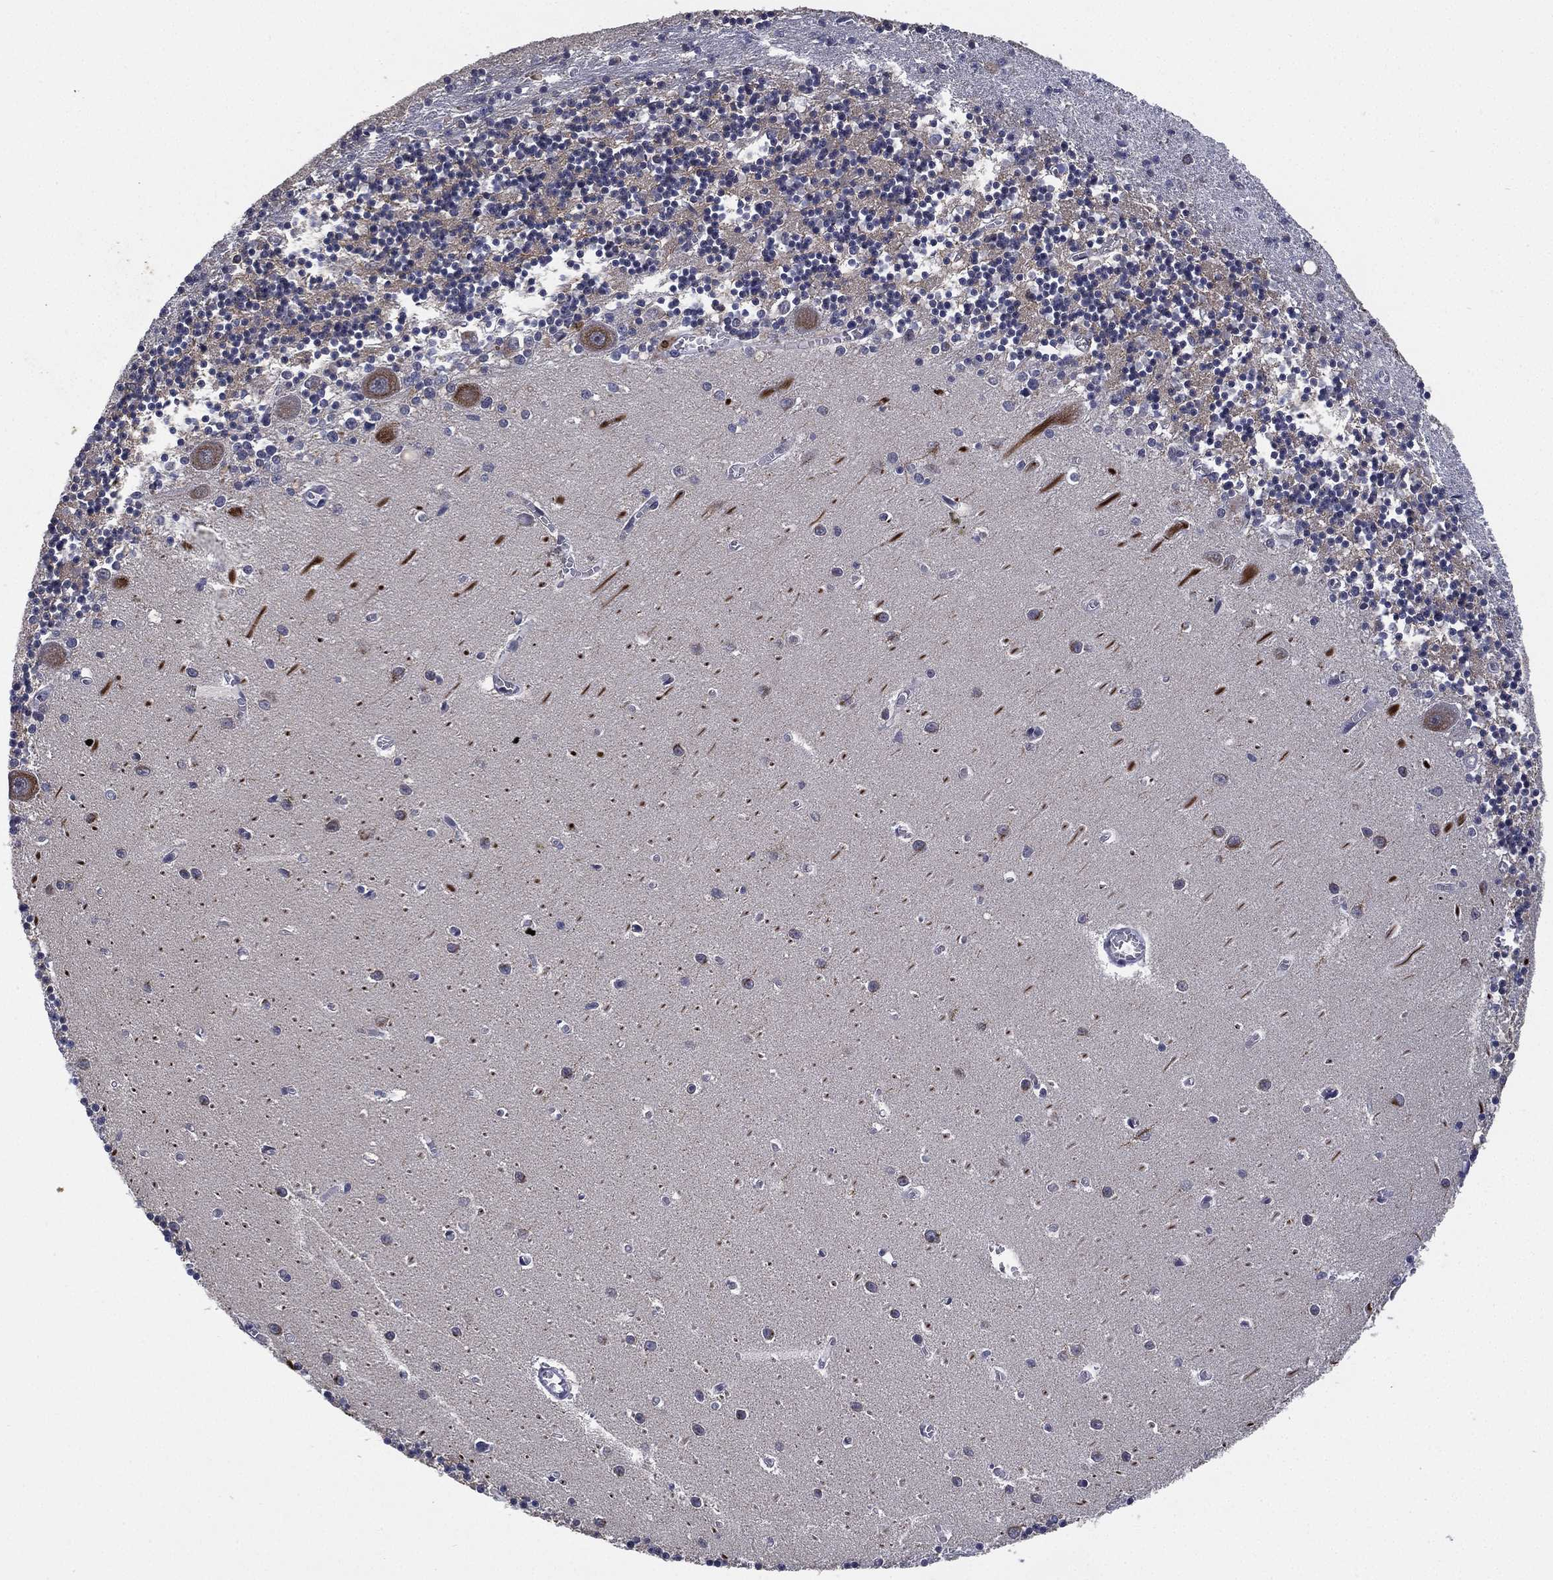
{"staining": {"intensity": "negative", "quantity": "none", "location": "none"}, "tissue": "cerebellum", "cell_type": "Cells in granular layer", "image_type": "normal", "snomed": [{"axis": "morphology", "description": "Normal tissue, NOS"}, {"axis": "topography", "description": "Cerebellum"}], "caption": "Cells in granular layer are negative for brown protein staining in normal cerebellum.", "gene": "SELENOO", "patient": {"sex": "female", "age": 64}}